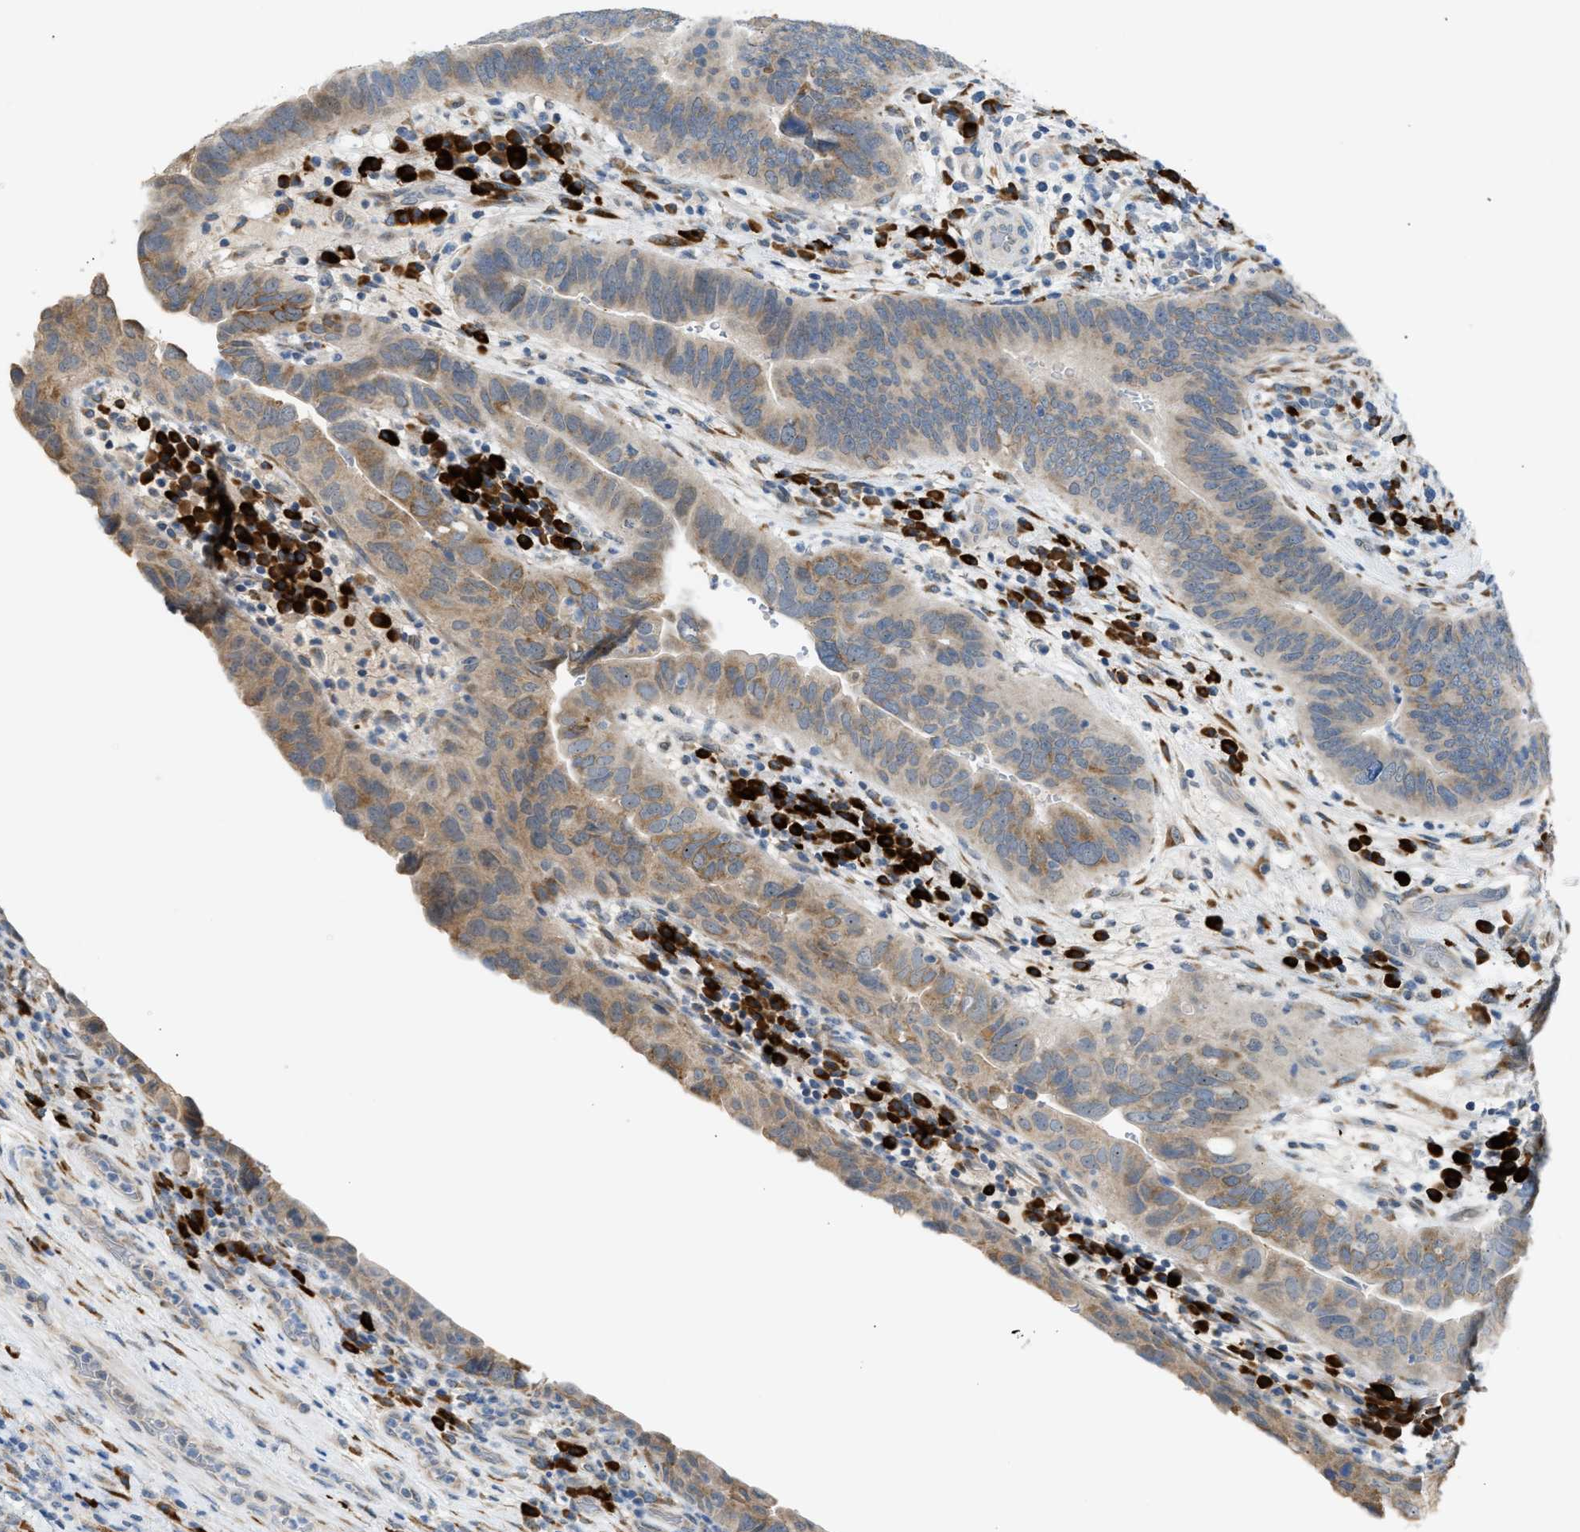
{"staining": {"intensity": "moderate", "quantity": "25%-75%", "location": "cytoplasmic/membranous"}, "tissue": "urothelial cancer", "cell_type": "Tumor cells", "image_type": "cancer", "snomed": [{"axis": "morphology", "description": "Urothelial carcinoma, High grade"}, {"axis": "topography", "description": "Urinary bladder"}], "caption": "Brown immunohistochemical staining in urothelial carcinoma (high-grade) displays moderate cytoplasmic/membranous positivity in about 25%-75% of tumor cells.", "gene": "KCNC2", "patient": {"sex": "female", "age": 82}}